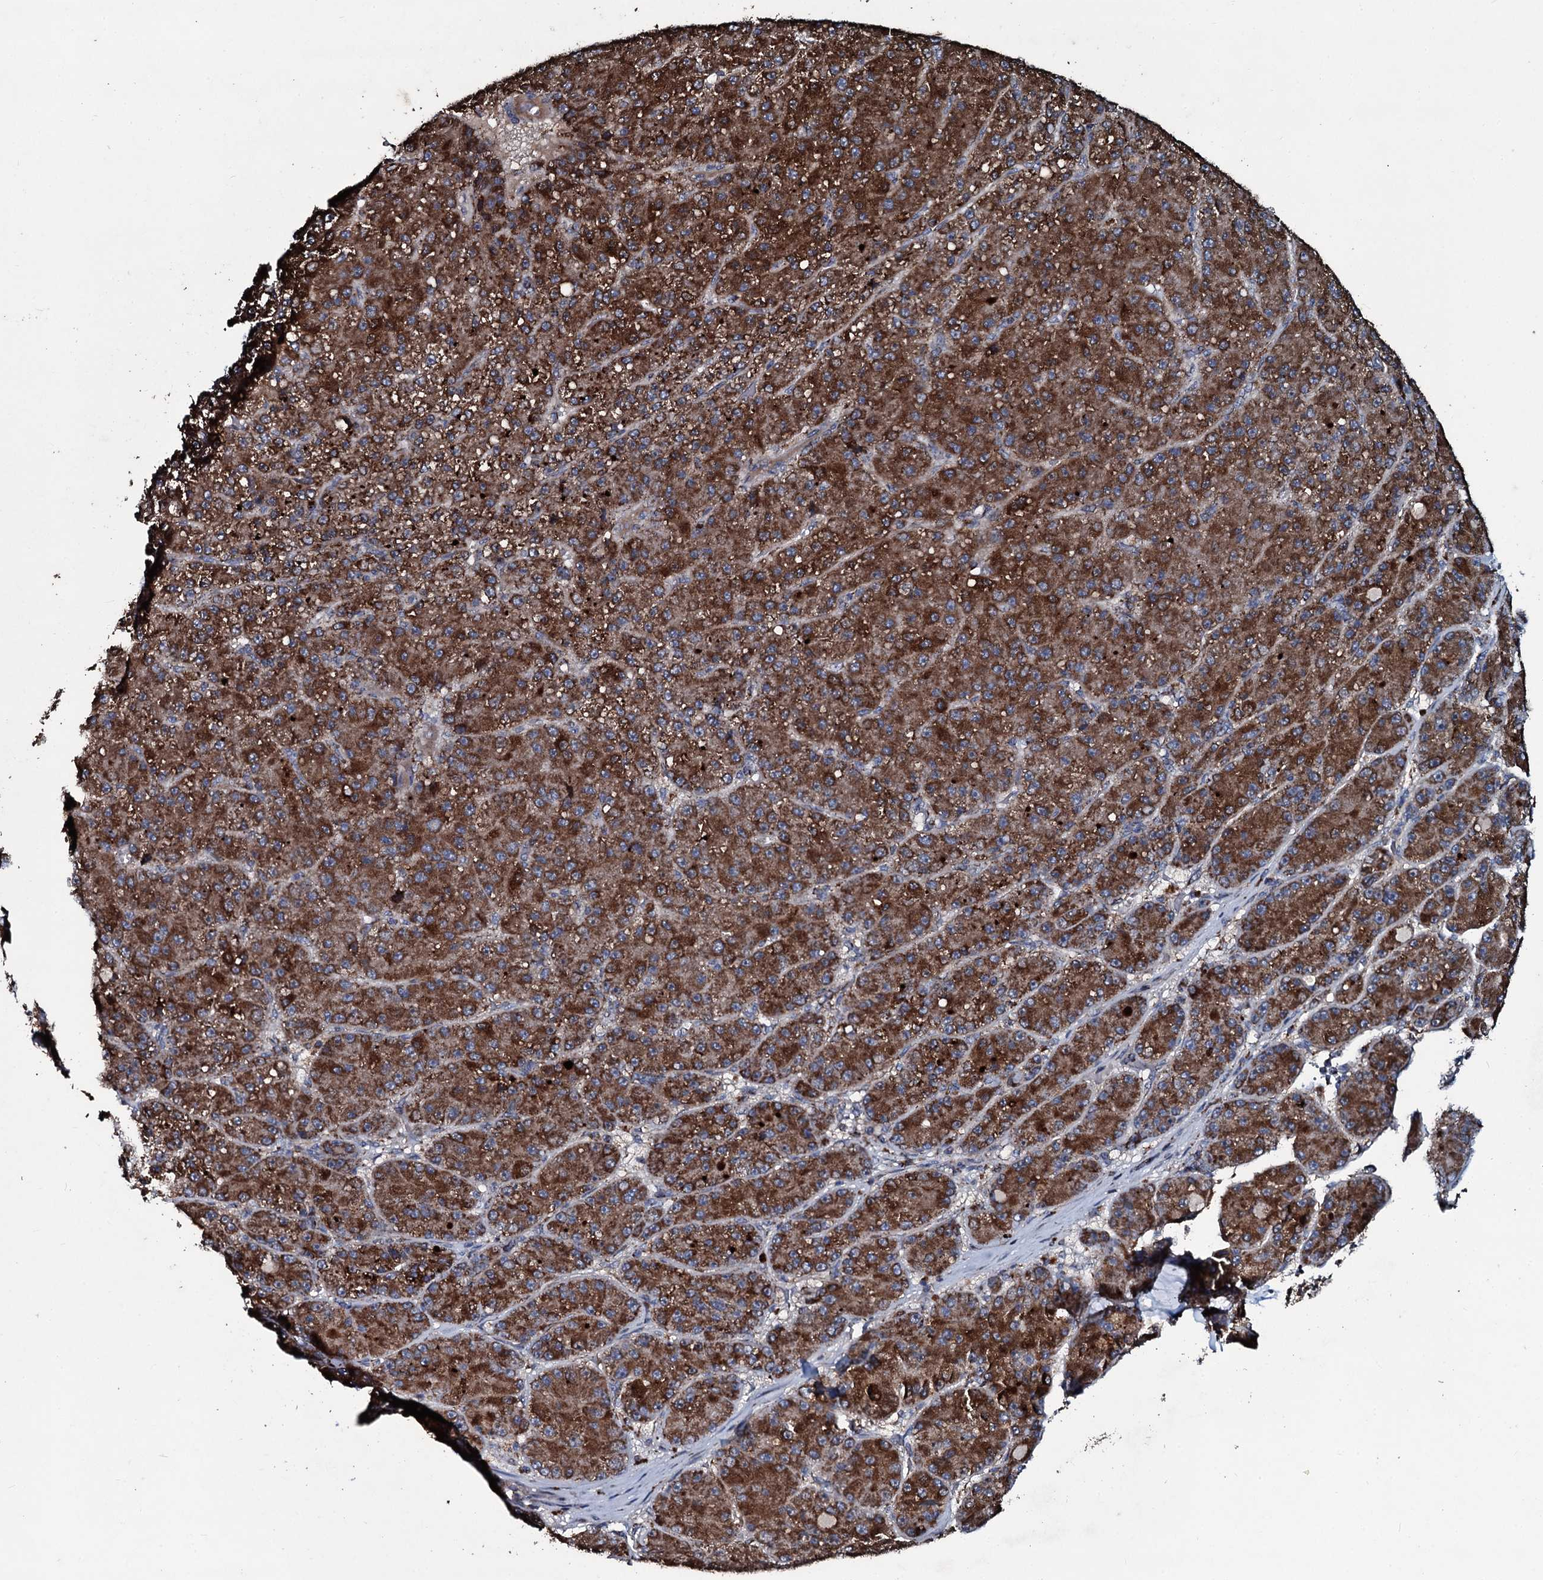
{"staining": {"intensity": "strong", "quantity": ">75%", "location": "cytoplasmic/membranous"}, "tissue": "liver cancer", "cell_type": "Tumor cells", "image_type": "cancer", "snomed": [{"axis": "morphology", "description": "Carcinoma, Hepatocellular, NOS"}, {"axis": "topography", "description": "Liver"}], "caption": "Immunohistochemical staining of human hepatocellular carcinoma (liver) shows high levels of strong cytoplasmic/membranous expression in approximately >75% of tumor cells.", "gene": "DYNC2I2", "patient": {"sex": "male", "age": 67}}